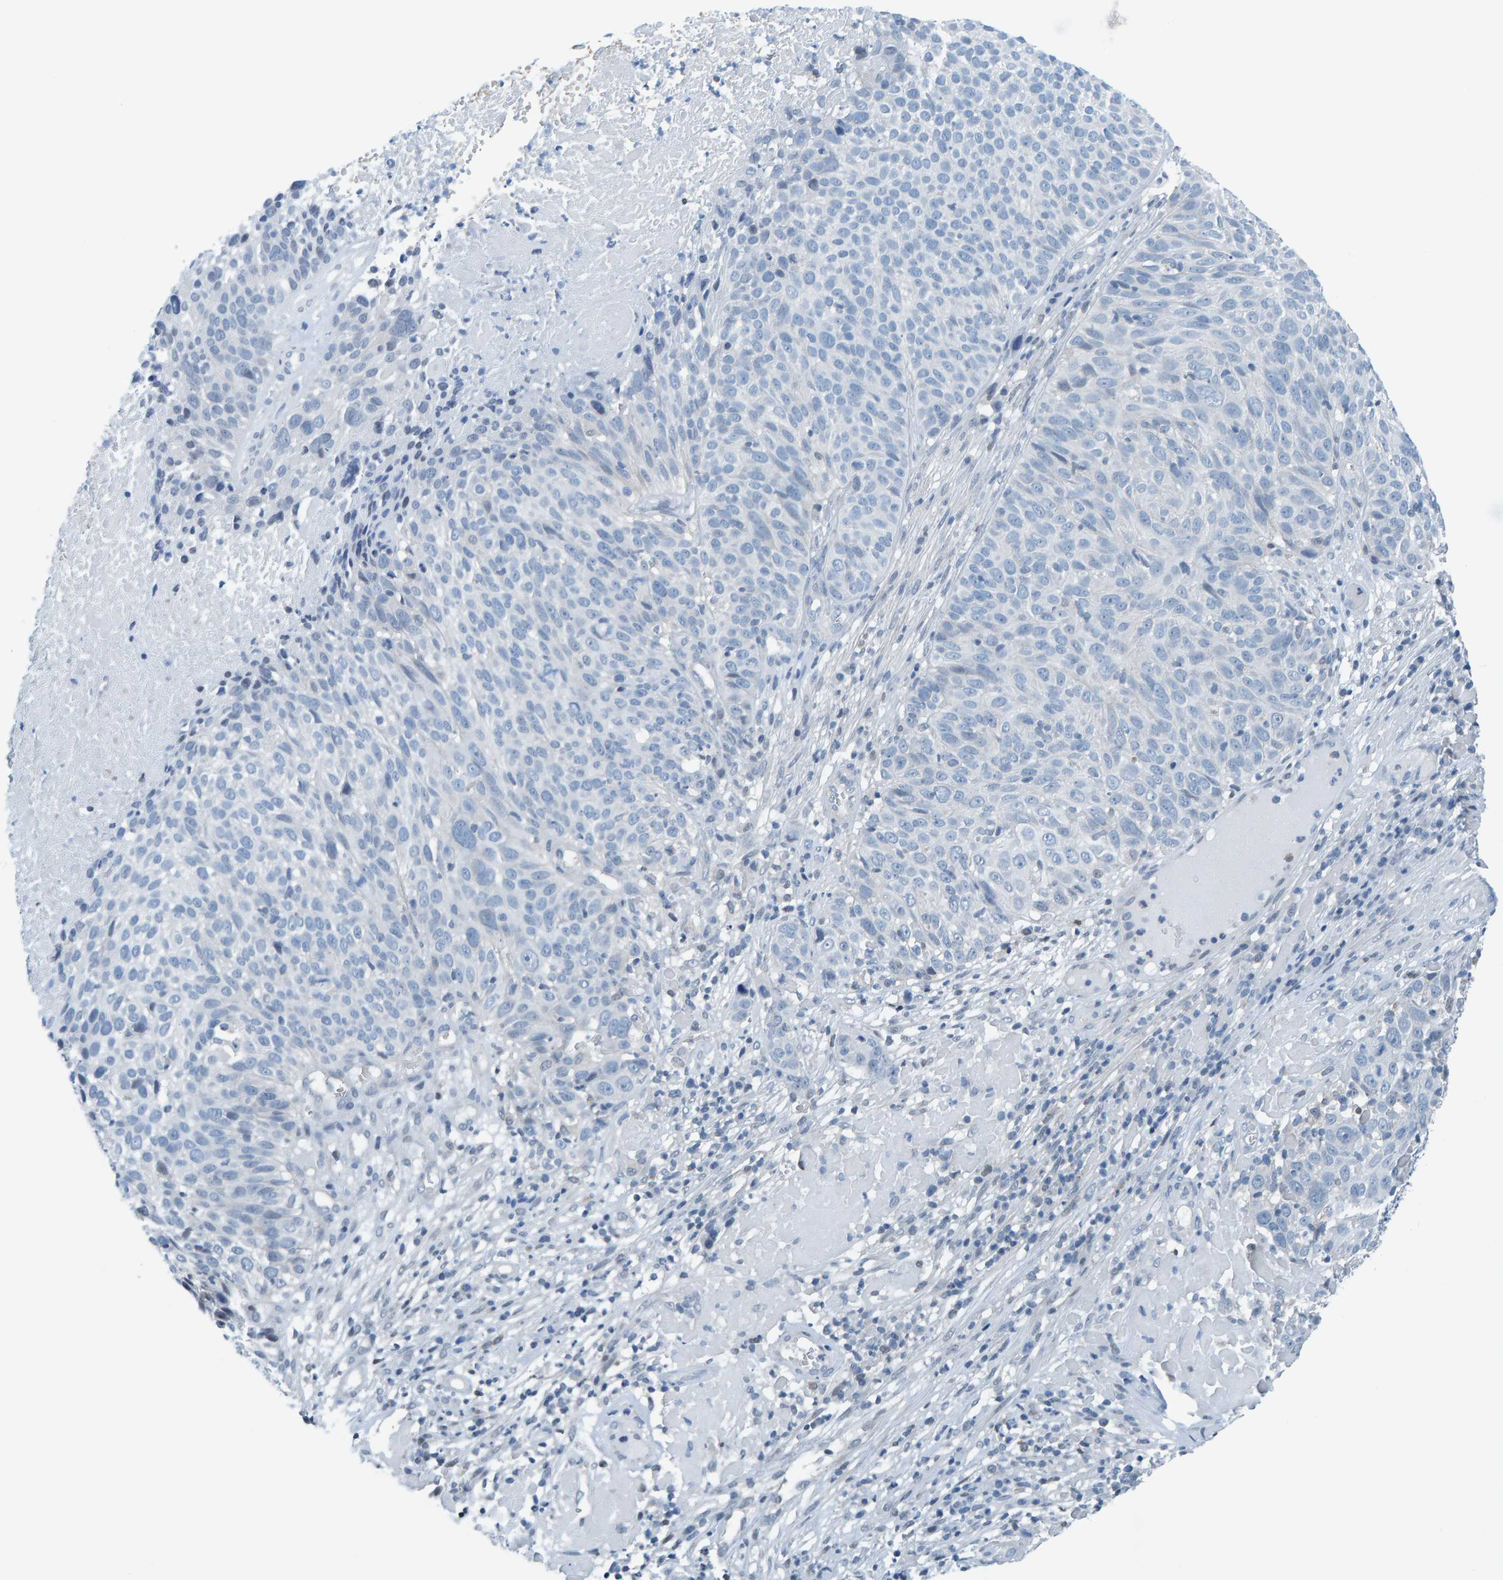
{"staining": {"intensity": "negative", "quantity": "none", "location": "none"}, "tissue": "cervical cancer", "cell_type": "Tumor cells", "image_type": "cancer", "snomed": [{"axis": "morphology", "description": "Squamous cell carcinoma, NOS"}, {"axis": "topography", "description": "Cervix"}], "caption": "This is an IHC photomicrograph of human squamous cell carcinoma (cervical). There is no positivity in tumor cells.", "gene": "CNP", "patient": {"sex": "female", "age": 74}}